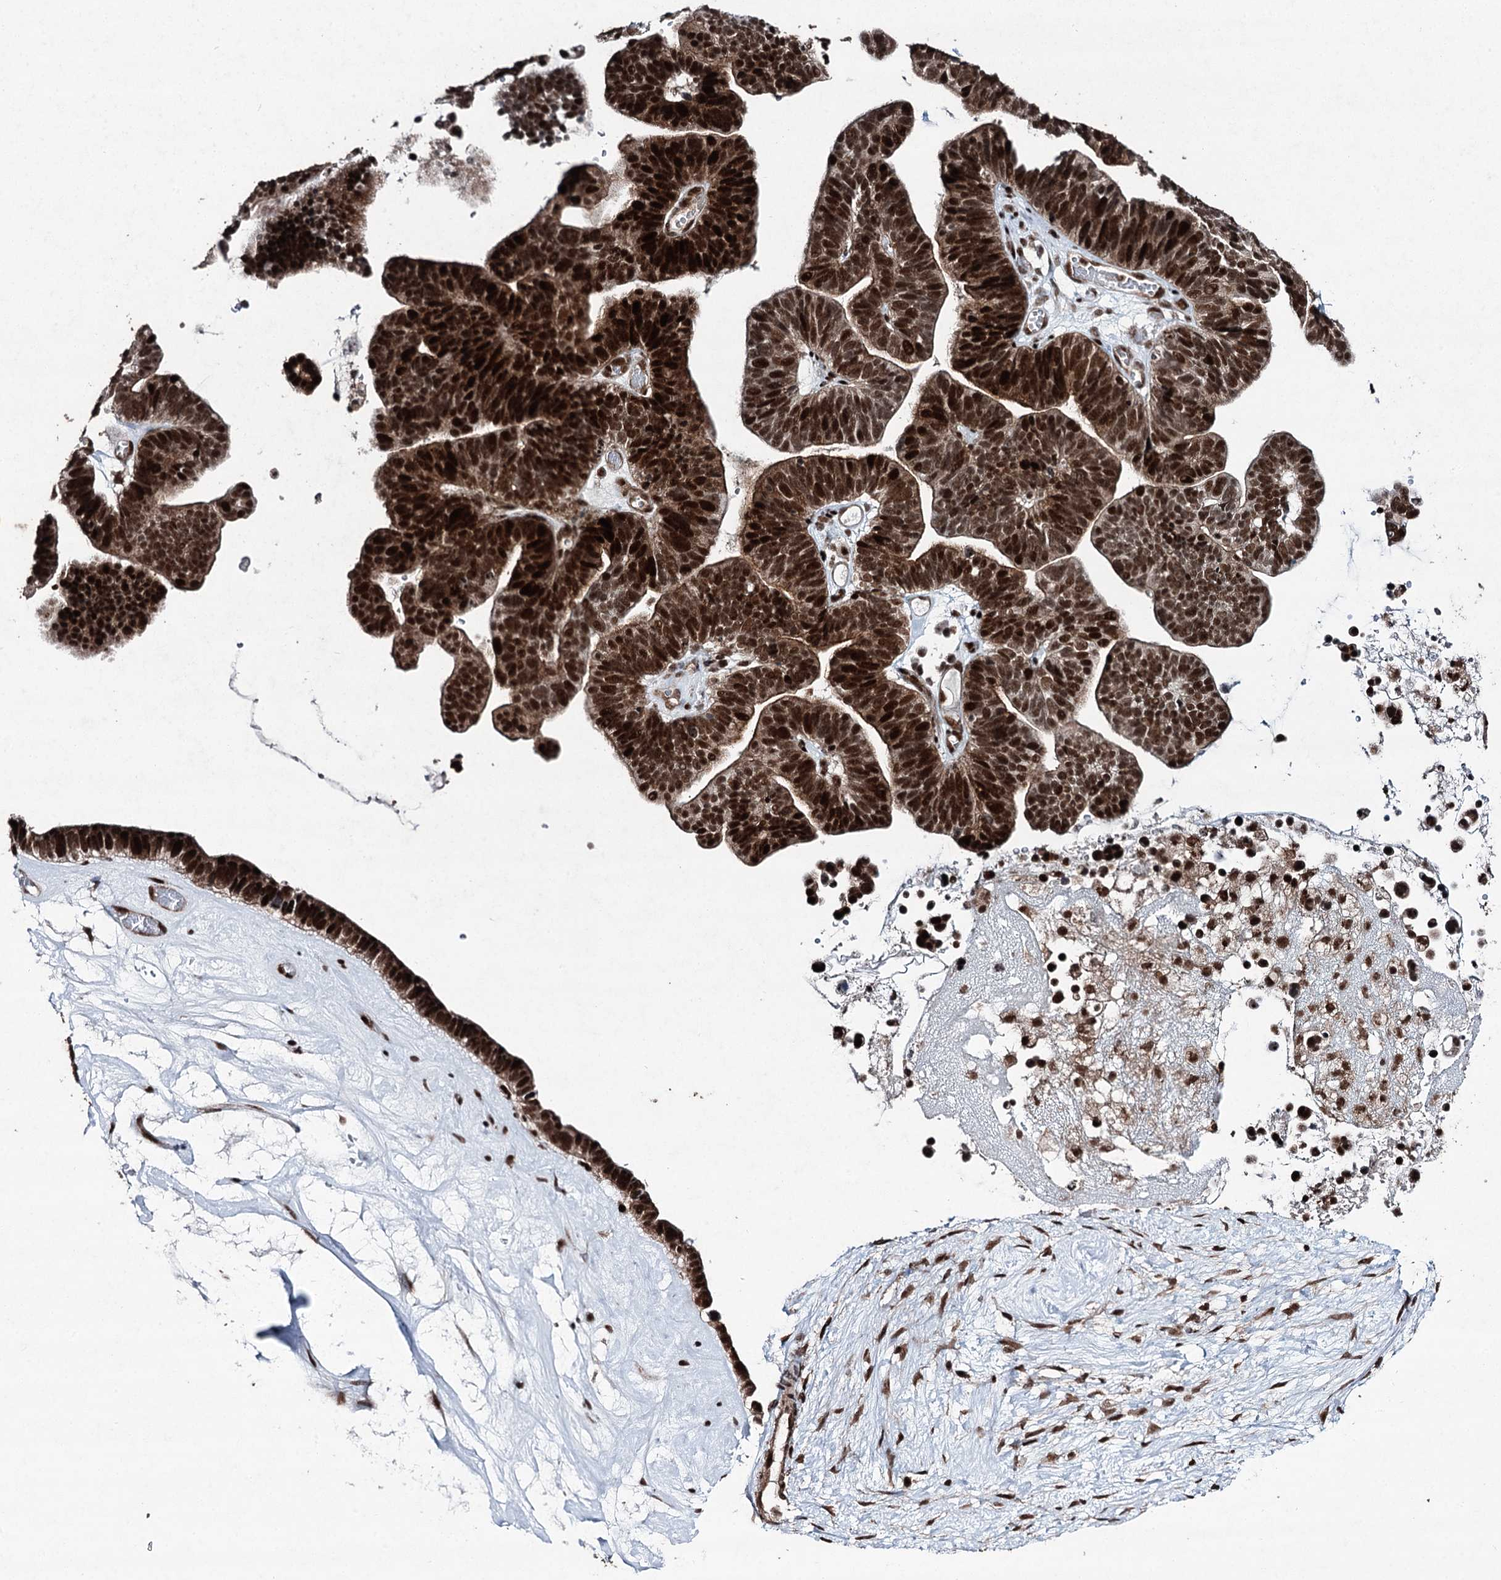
{"staining": {"intensity": "strong", "quantity": ">75%", "location": "nuclear"}, "tissue": "ovarian cancer", "cell_type": "Tumor cells", "image_type": "cancer", "snomed": [{"axis": "morphology", "description": "Cystadenocarcinoma, serous, NOS"}, {"axis": "topography", "description": "Ovary"}], "caption": "IHC (DAB) staining of ovarian cancer exhibits strong nuclear protein staining in approximately >75% of tumor cells. The protein of interest is stained brown, and the nuclei are stained in blue (DAB (3,3'-diaminobenzidine) IHC with brightfield microscopy, high magnification).", "gene": "PDCD4", "patient": {"sex": "female", "age": 56}}